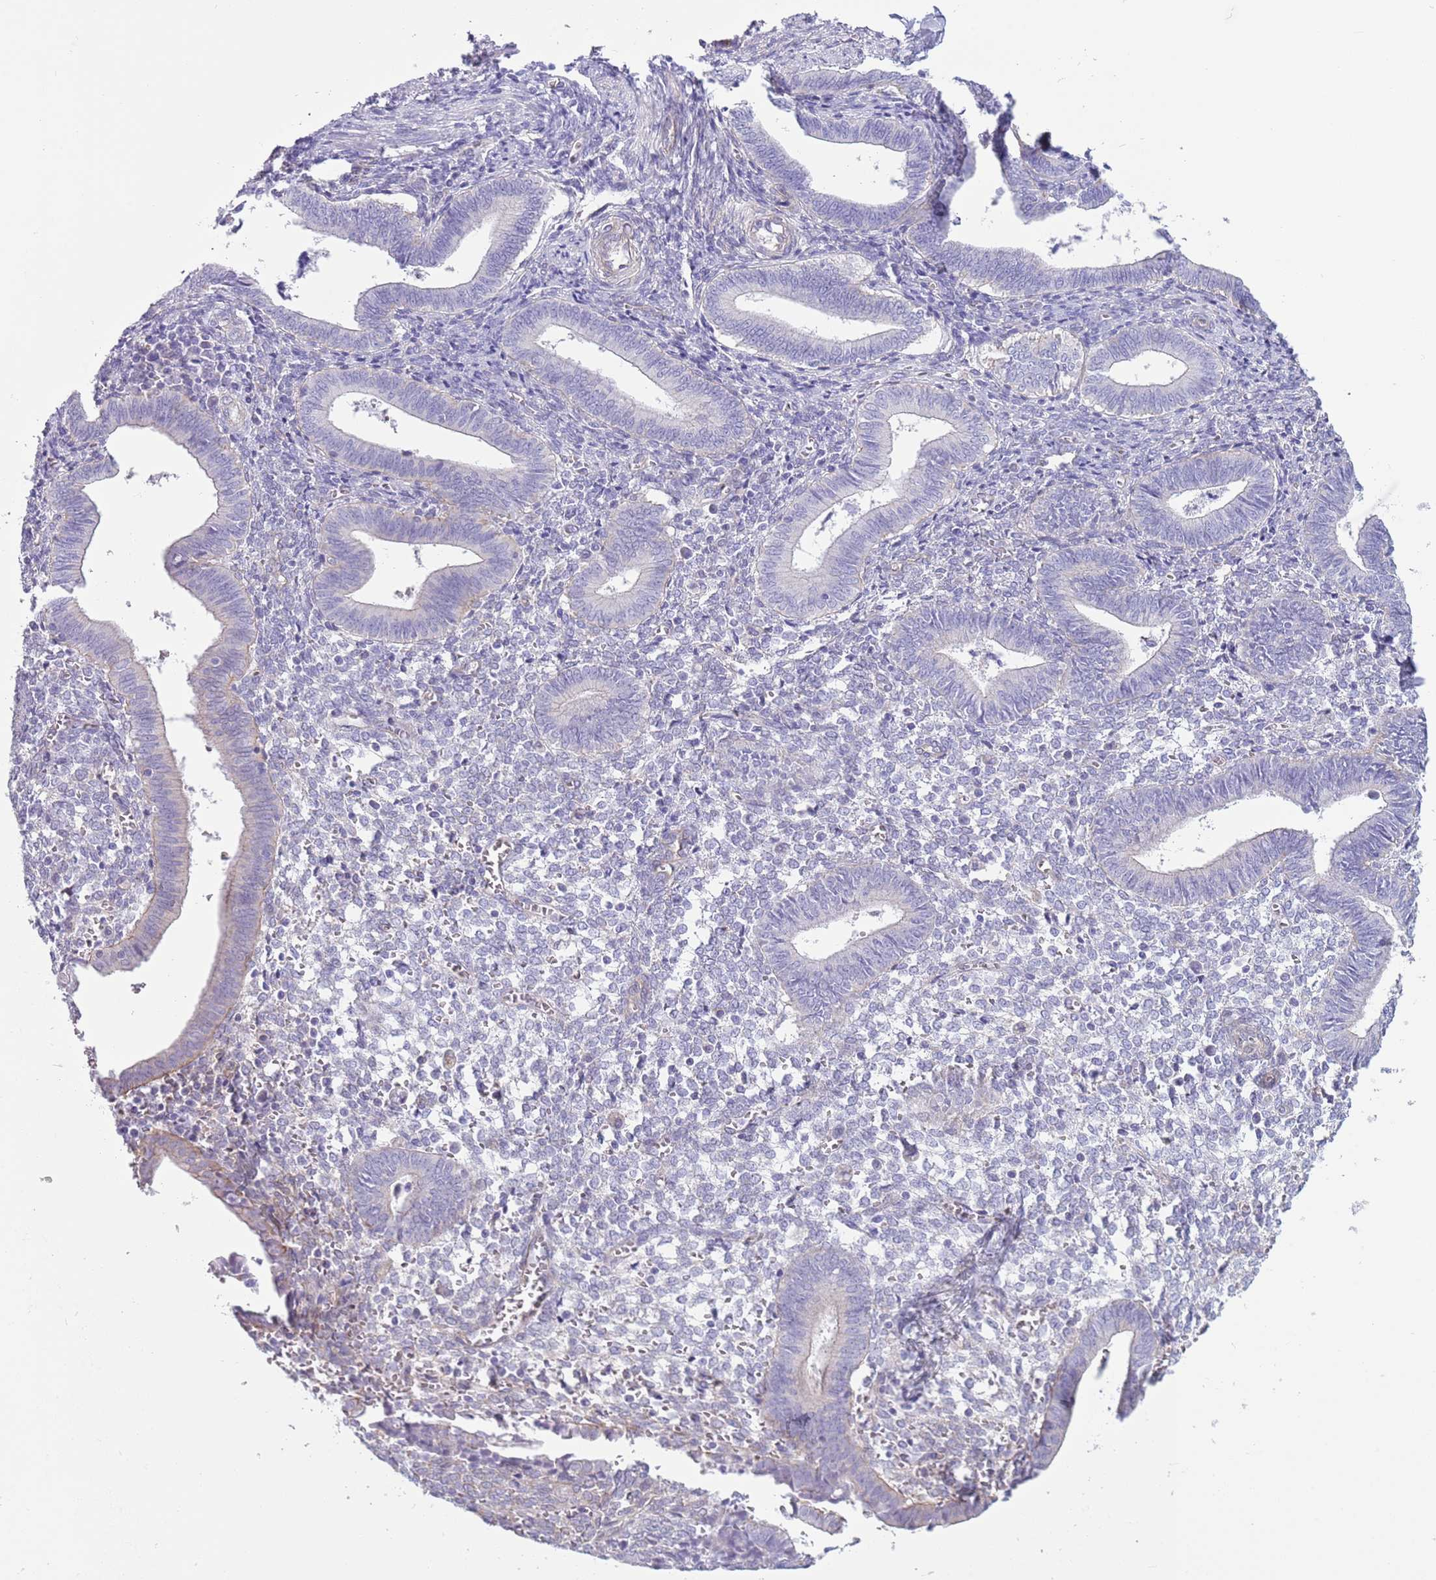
{"staining": {"intensity": "negative", "quantity": "none", "location": "none"}, "tissue": "endometrium", "cell_type": "Cells in endometrial stroma", "image_type": "normal", "snomed": [{"axis": "morphology", "description": "Normal tissue, NOS"}, {"axis": "topography", "description": "Other"}, {"axis": "topography", "description": "Endometrium"}], "caption": "Histopathology image shows no significant protein staining in cells in endometrial stroma of unremarkable endometrium.", "gene": "RBP3", "patient": {"sex": "female", "age": 44}}